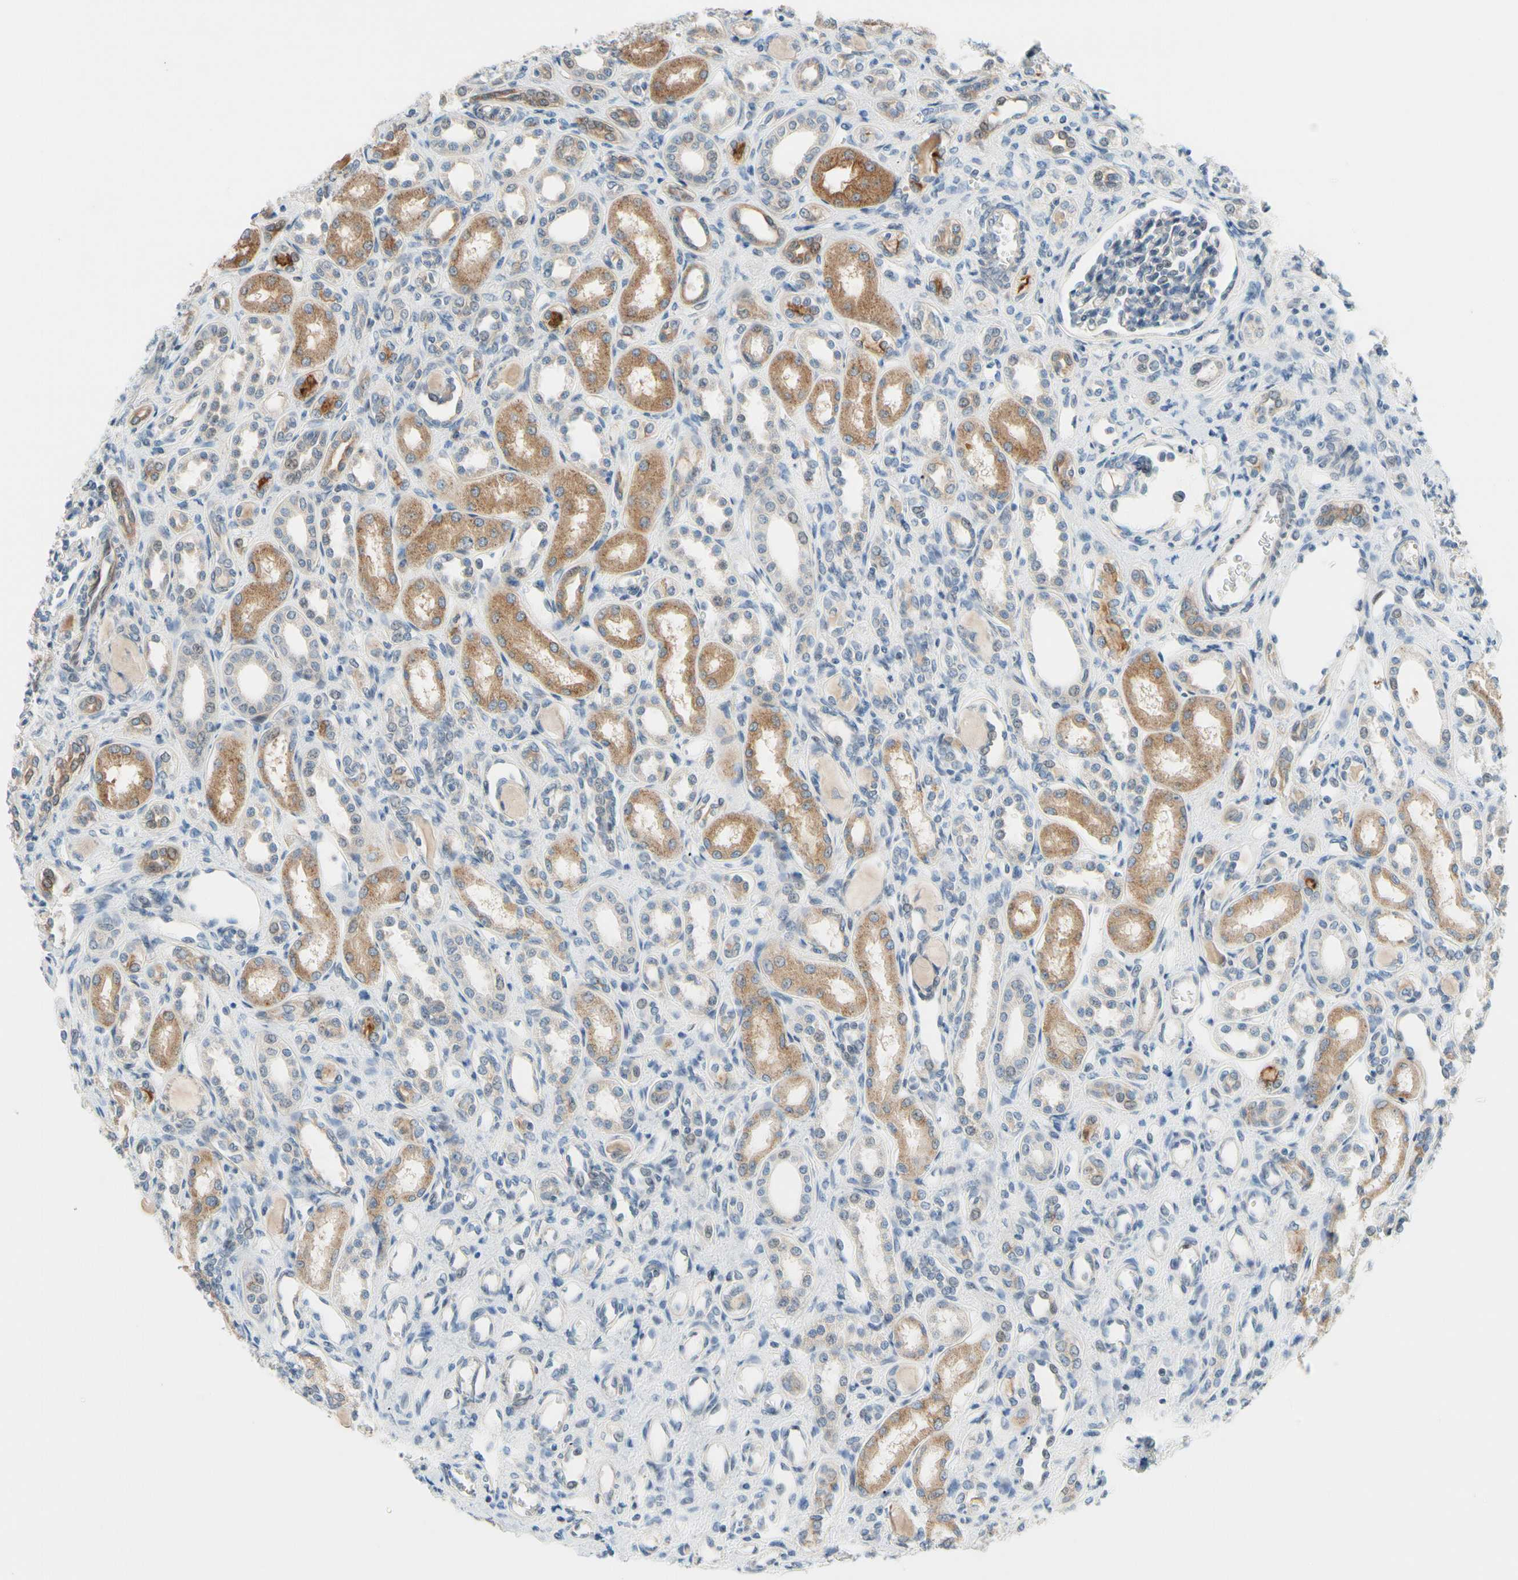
{"staining": {"intensity": "negative", "quantity": "none", "location": "none"}, "tissue": "kidney", "cell_type": "Cells in glomeruli", "image_type": "normal", "snomed": [{"axis": "morphology", "description": "Normal tissue, NOS"}, {"axis": "topography", "description": "Kidney"}], "caption": "Immunohistochemistry photomicrograph of normal kidney: kidney stained with DAB displays no significant protein positivity in cells in glomeruli. Brightfield microscopy of IHC stained with DAB (3,3'-diaminobenzidine) (brown) and hematoxylin (blue), captured at high magnification.", "gene": "CFAP36", "patient": {"sex": "male", "age": 7}}